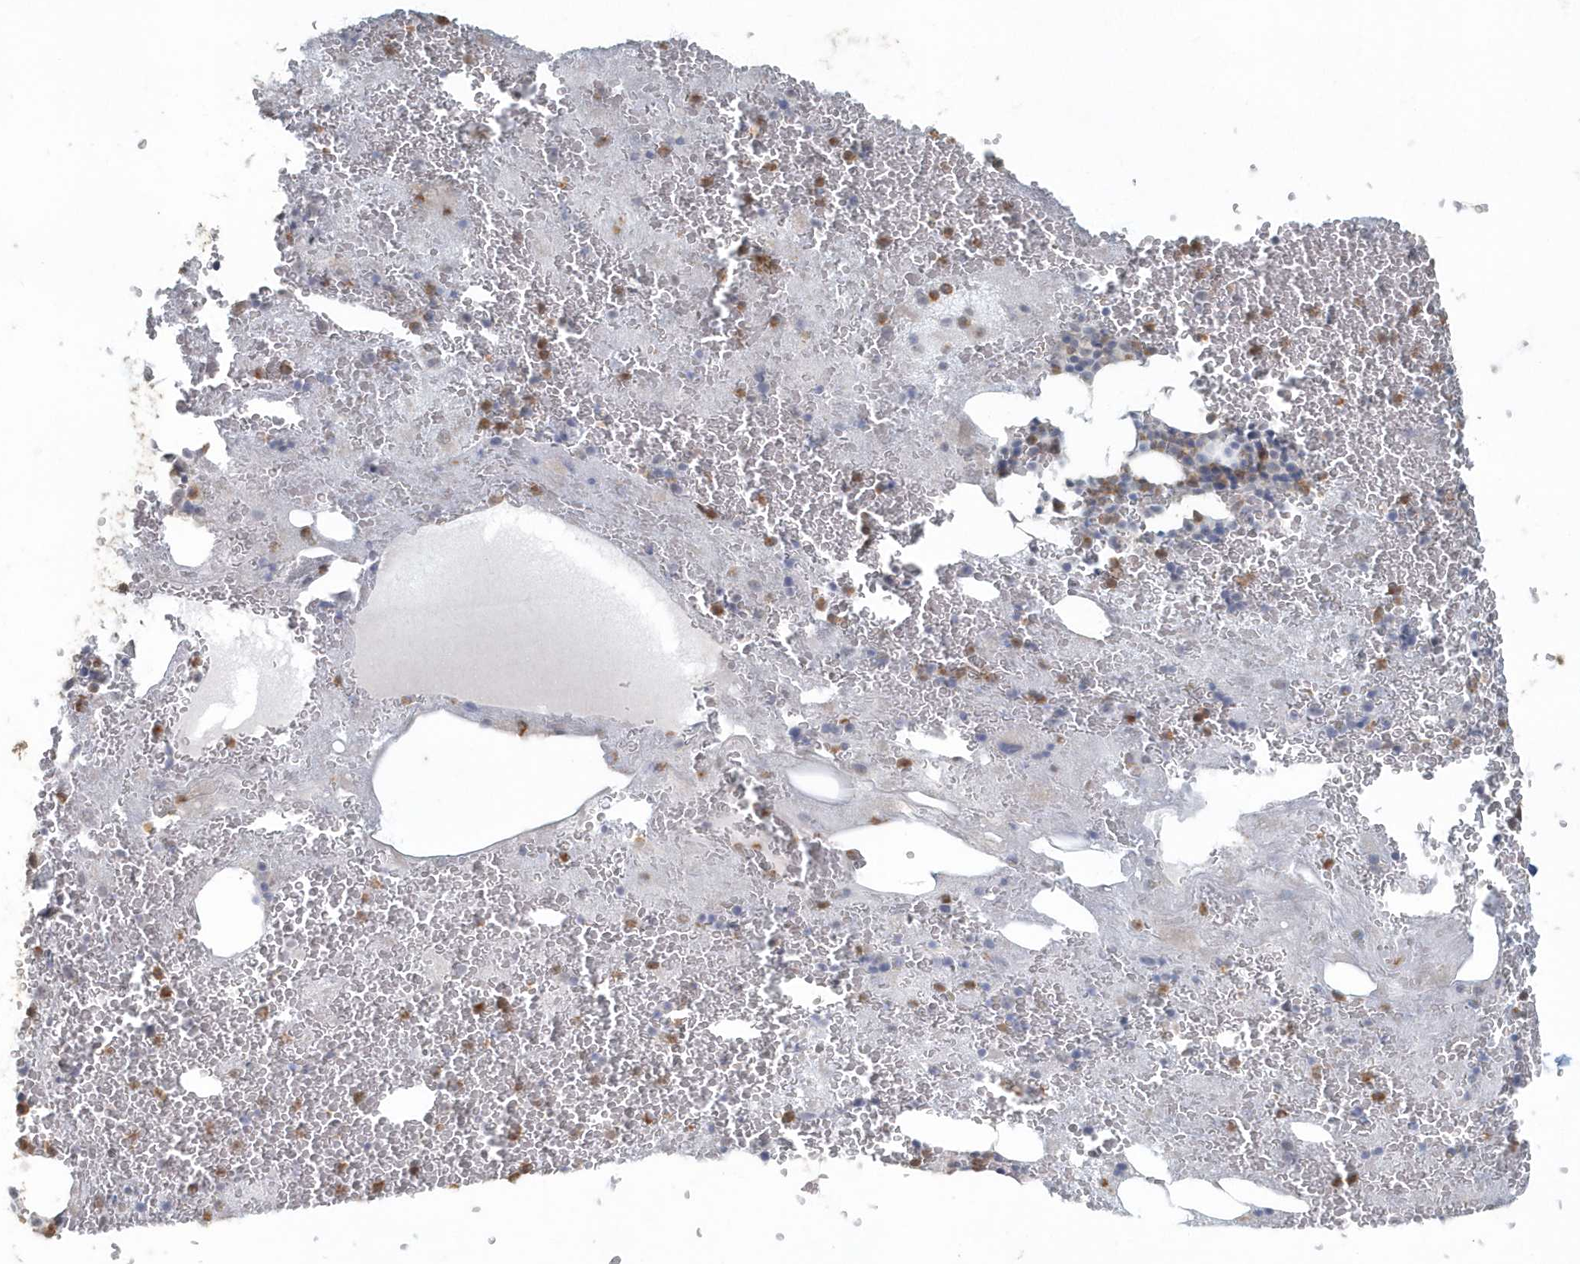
{"staining": {"intensity": "moderate", "quantity": "25%-75%", "location": "cytoplasmic/membranous"}, "tissue": "bone marrow", "cell_type": "Hematopoietic cells", "image_type": "normal", "snomed": [{"axis": "morphology", "description": "Normal tissue, NOS"}, {"axis": "topography", "description": "Bone marrow"}], "caption": "Human bone marrow stained with a brown dye shows moderate cytoplasmic/membranous positive staining in about 25%-75% of hematopoietic cells.", "gene": "MYOT", "patient": {"sex": "male", "age": 36}}